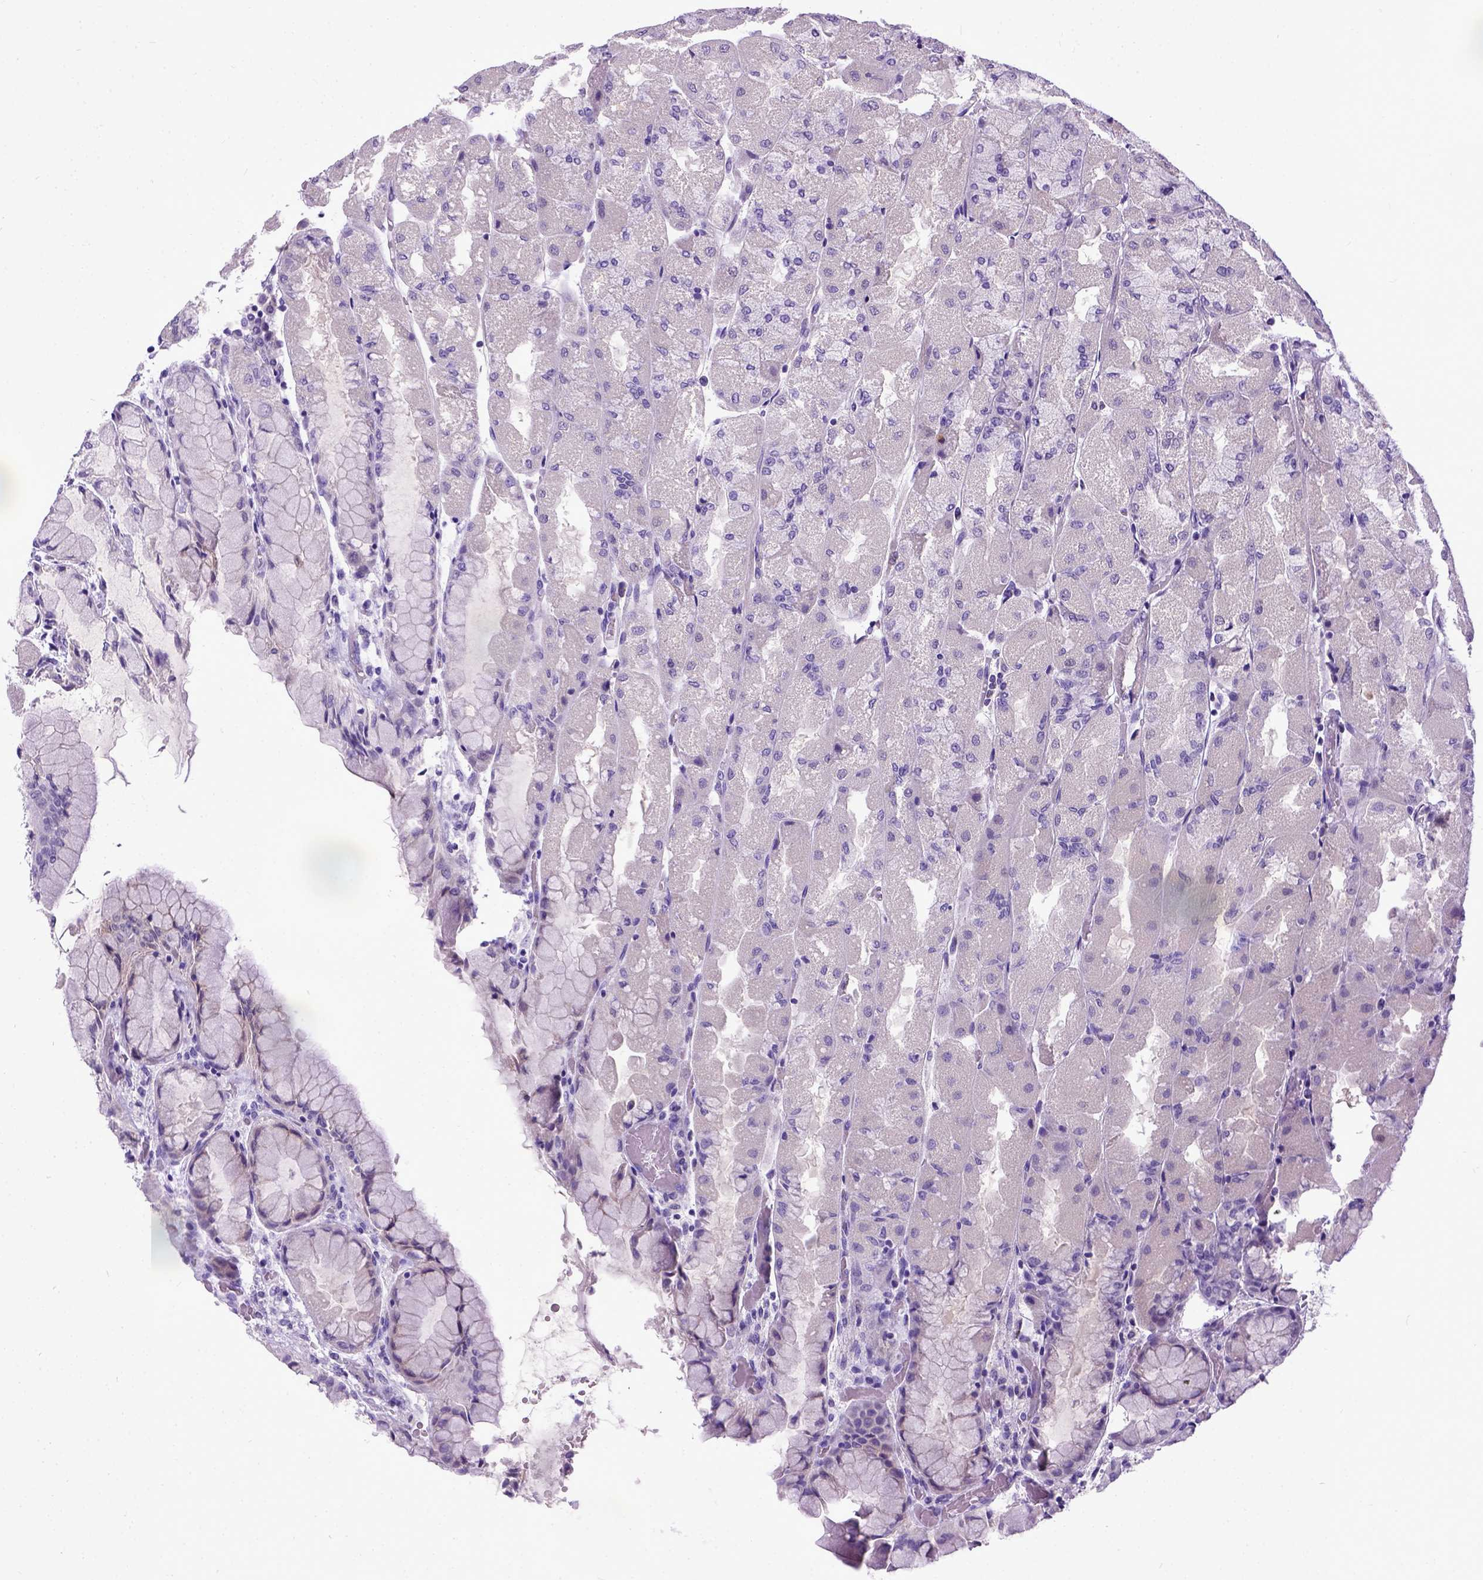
{"staining": {"intensity": "negative", "quantity": "none", "location": "none"}, "tissue": "stomach", "cell_type": "Glandular cells", "image_type": "normal", "snomed": [{"axis": "morphology", "description": "Normal tissue, NOS"}, {"axis": "topography", "description": "Stomach"}], "caption": "A micrograph of stomach stained for a protein exhibits no brown staining in glandular cells.", "gene": "IGF2", "patient": {"sex": "female", "age": 61}}